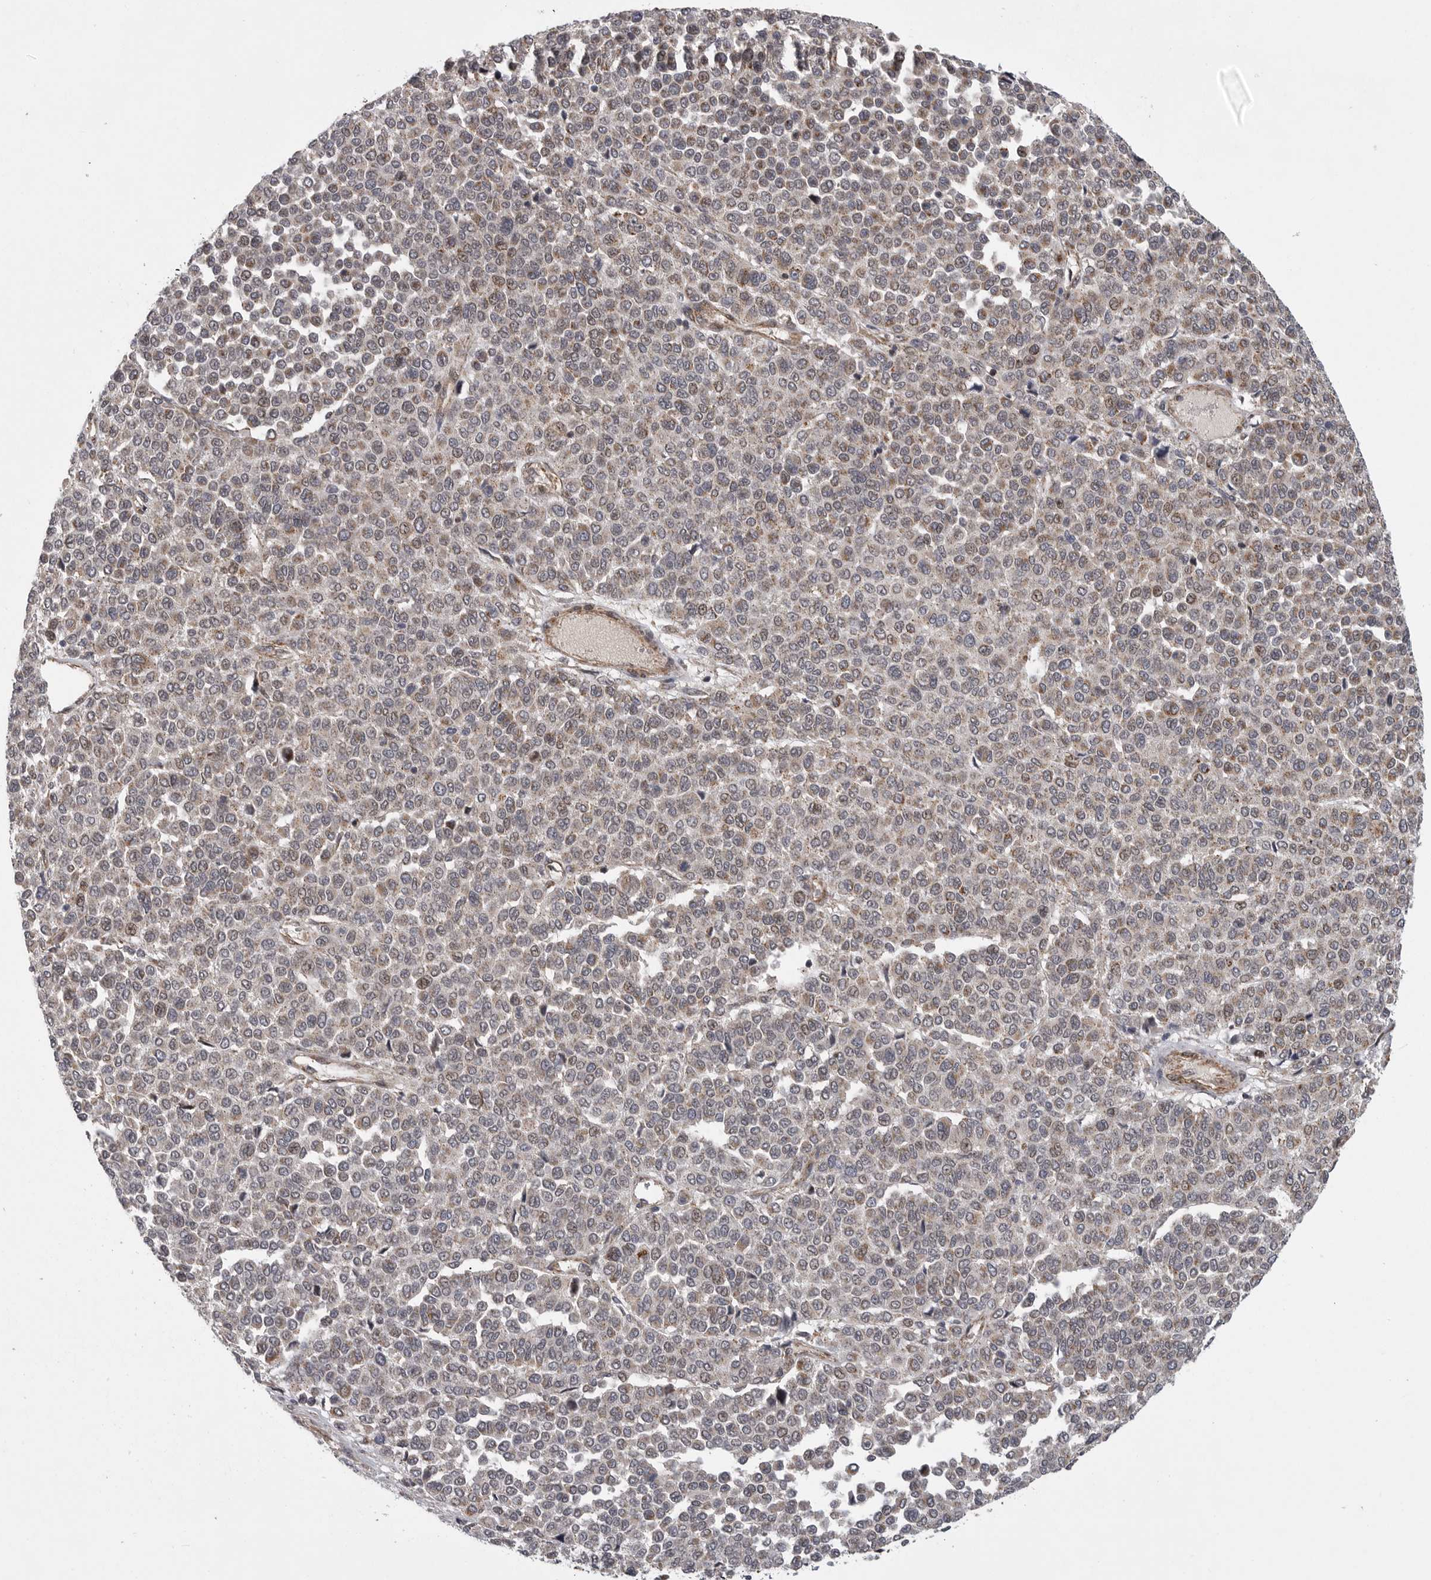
{"staining": {"intensity": "weak", "quantity": ">75%", "location": "cytoplasmic/membranous"}, "tissue": "melanoma", "cell_type": "Tumor cells", "image_type": "cancer", "snomed": [{"axis": "morphology", "description": "Malignant melanoma, Metastatic site"}, {"axis": "topography", "description": "Pancreas"}], "caption": "This photomicrograph reveals immunohistochemistry (IHC) staining of human melanoma, with low weak cytoplasmic/membranous staining in about >75% of tumor cells.", "gene": "TMPRSS11F", "patient": {"sex": "female", "age": 30}}